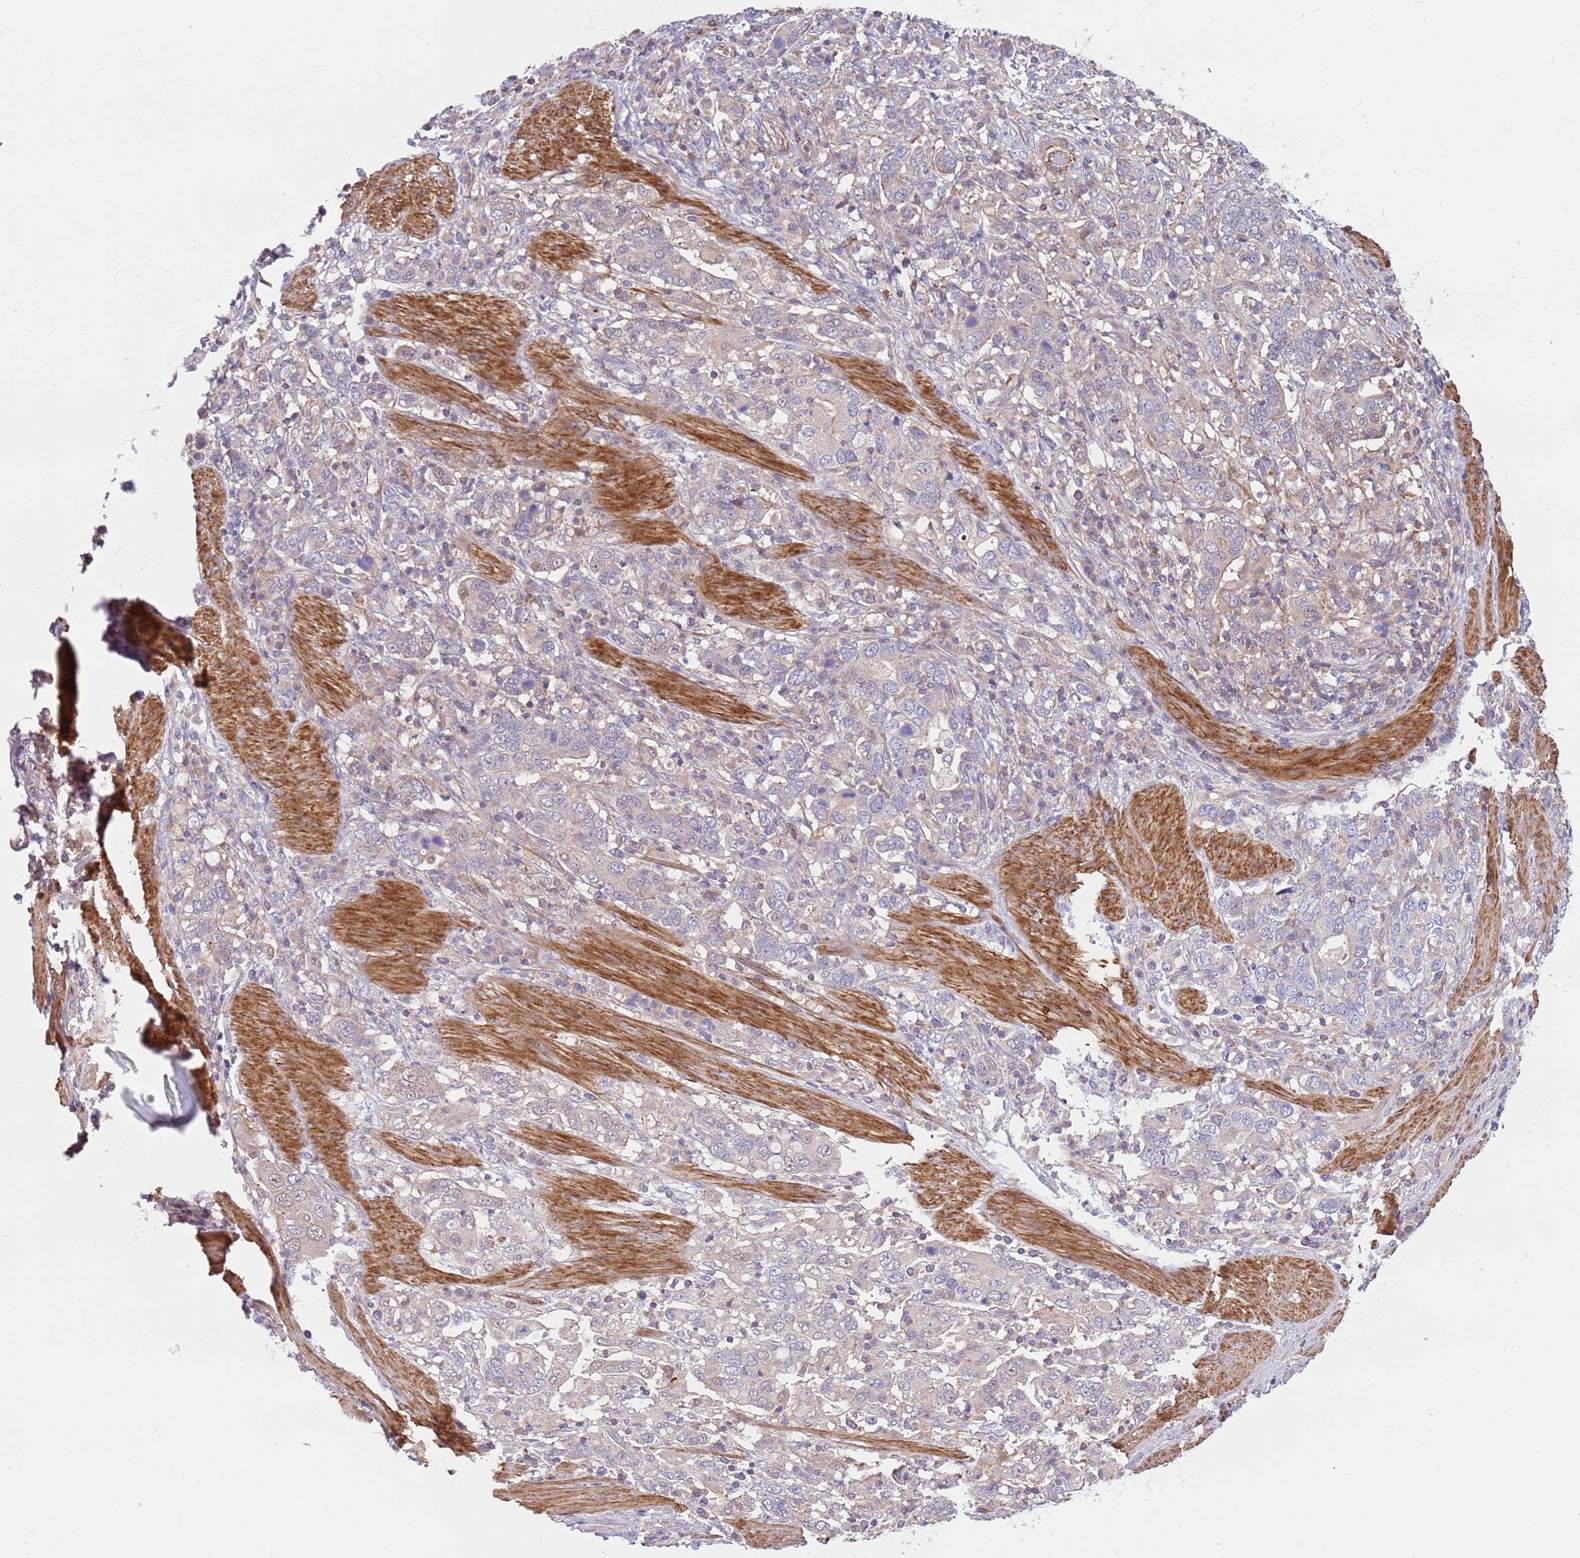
{"staining": {"intensity": "weak", "quantity": "<25%", "location": "cytoplasmic/membranous"}, "tissue": "stomach cancer", "cell_type": "Tumor cells", "image_type": "cancer", "snomed": [{"axis": "morphology", "description": "Adenocarcinoma, NOS"}, {"axis": "topography", "description": "Stomach, upper"}, {"axis": "topography", "description": "Stomach"}], "caption": "Tumor cells show no significant protein positivity in stomach cancer (adenocarcinoma).", "gene": "MVD", "patient": {"sex": "male", "age": 62}}